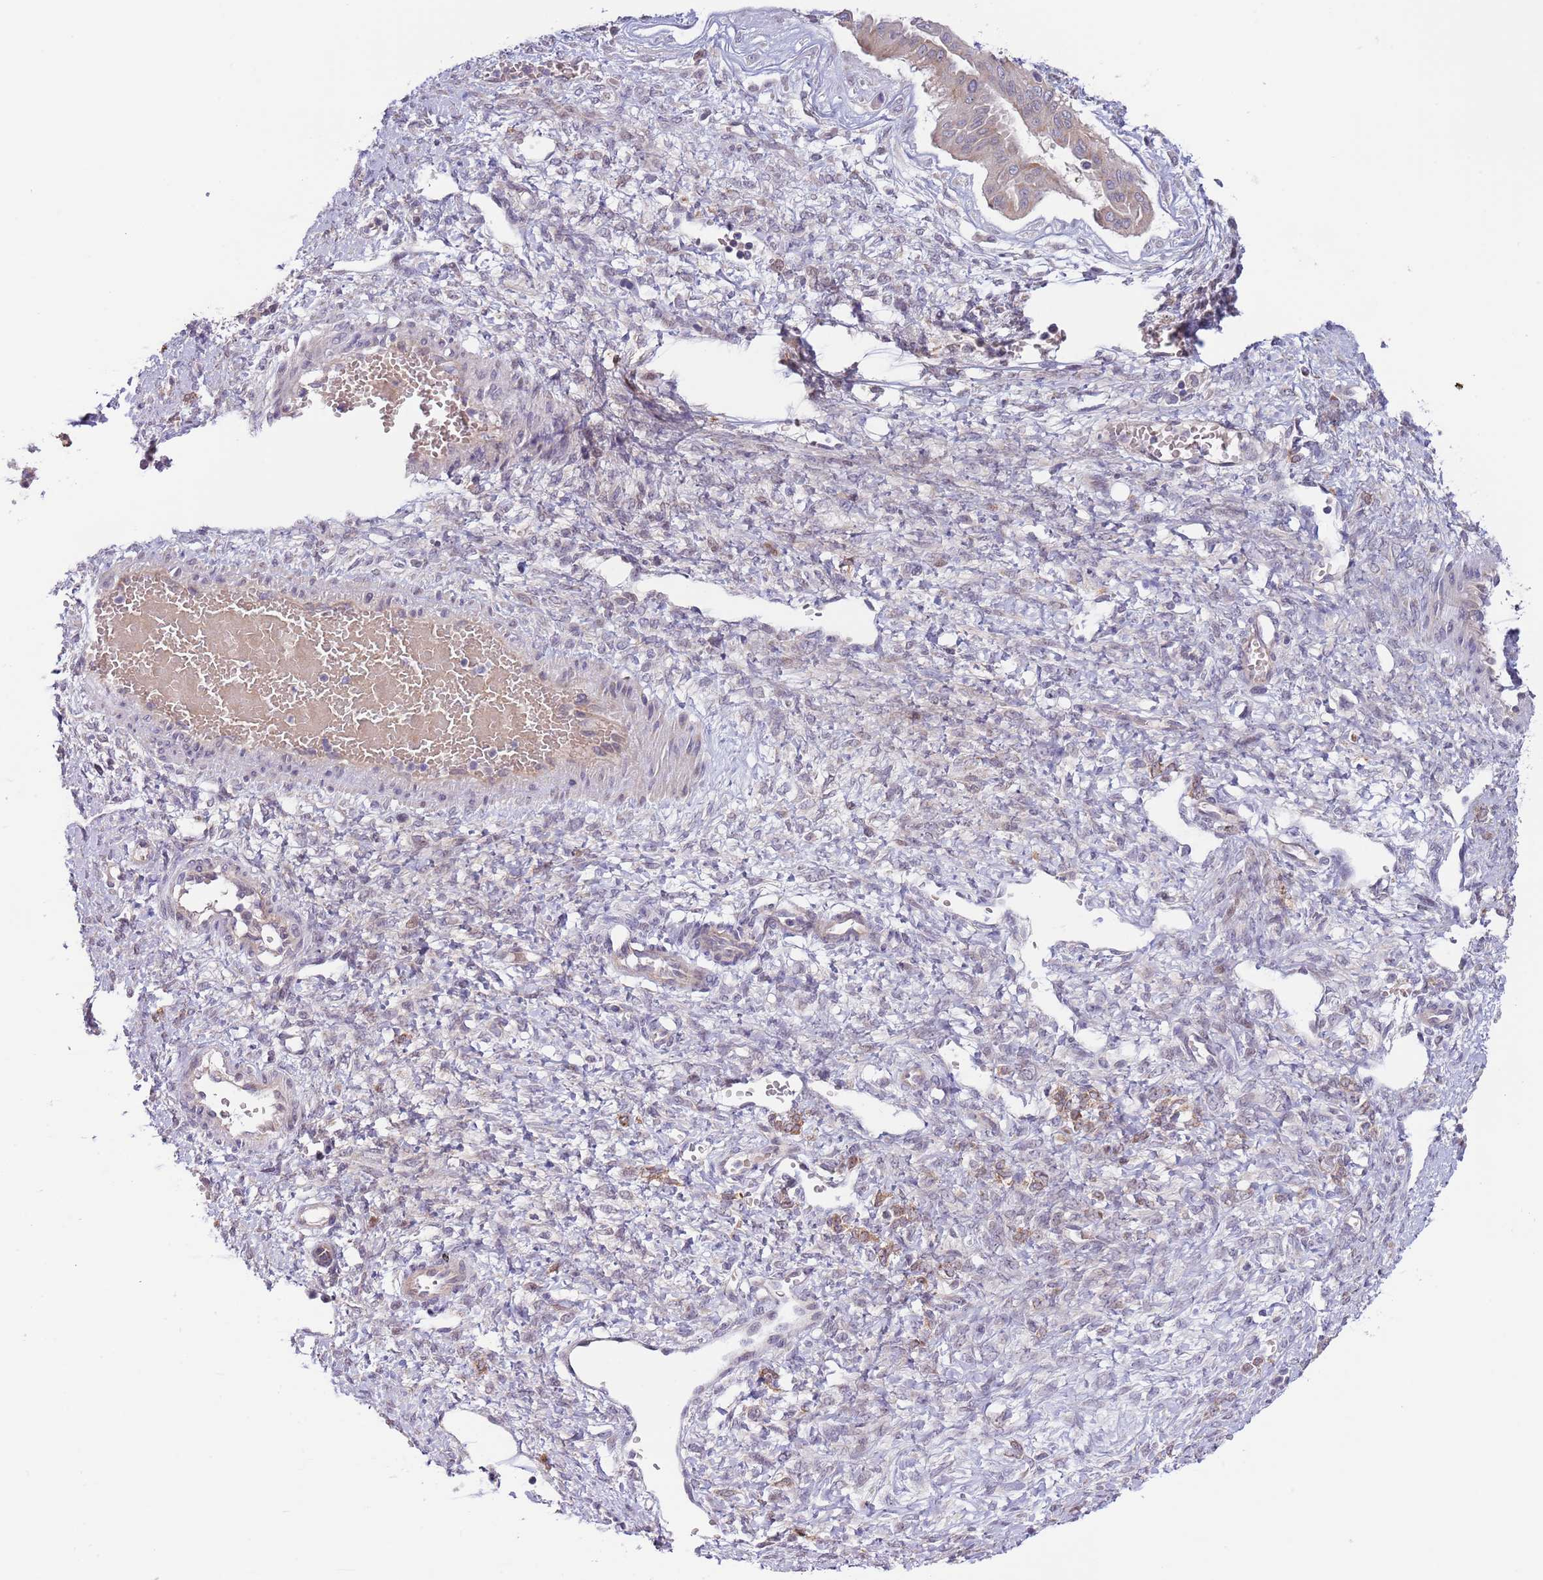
{"staining": {"intensity": "weak", "quantity": "<25%", "location": "cytoplasmic/membranous"}, "tissue": "ovarian cancer", "cell_type": "Tumor cells", "image_type": "cancer", "snomed": [{"axis": "morphology", "description": "Cystadenocarcinoma, mucinous, NOS"}, {"axis": "topography", "description": "Ovary"}], "caption": "Tumor cells show no significant protein expression in ovarian mucinous cystadenocarcinoma. (DAB immunohistochemistry with hematoxylin counter stain).", "gene": "AP1S2", "patient": {"sex": "female", "age": 73}}